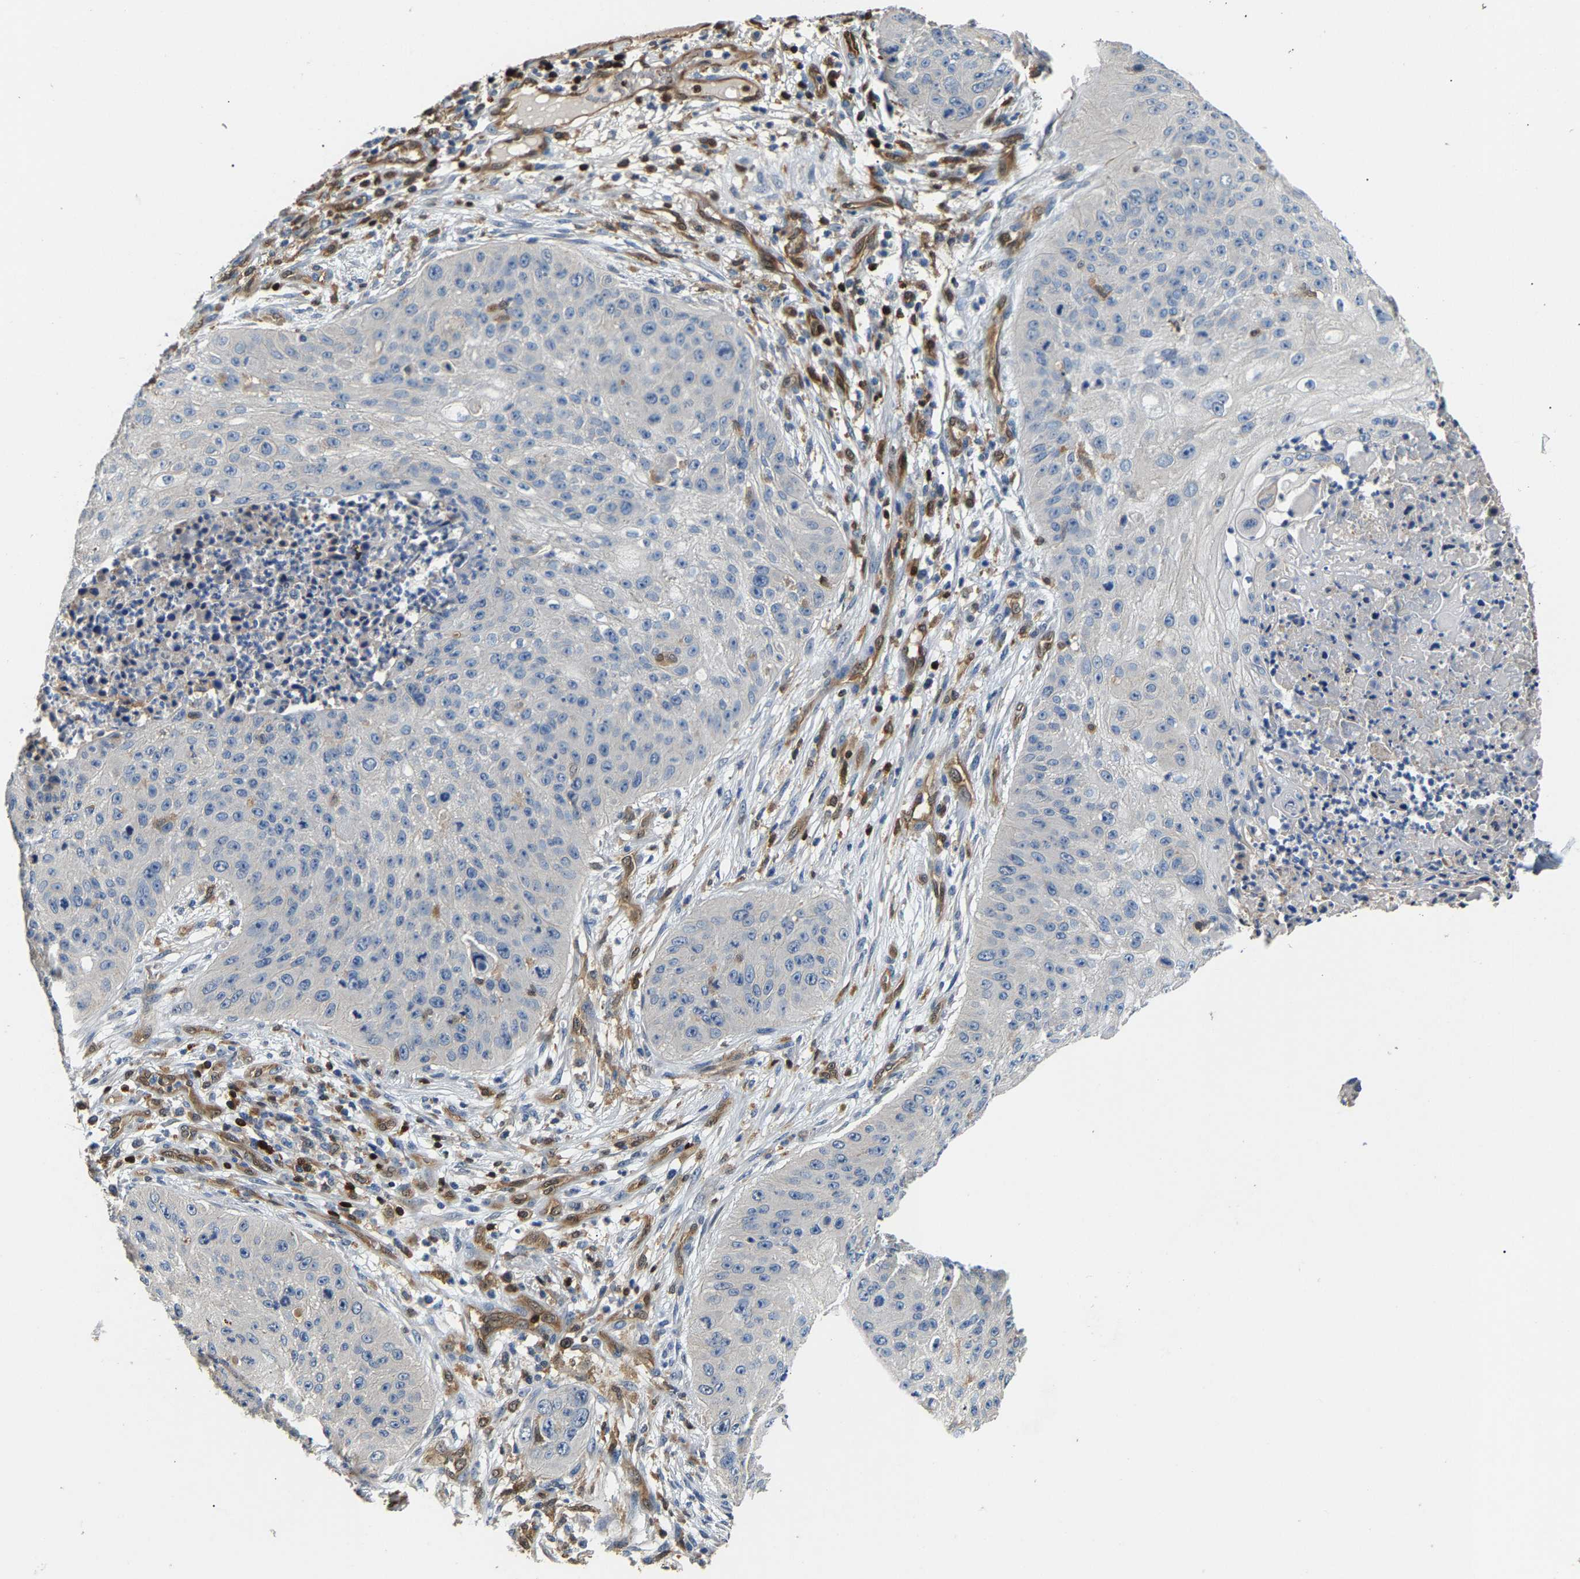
{"staining": {"intensity": "negative", "quantity": "none", "location": "none"}, "tissue": "skin cancer", "cell_type": "Tumor cells", "image_type": "cancer", "snomed": [{"axis": "morphology", "description": "Squamous cell carcinoma, NOS"}, {"axis": "topography", "description": "Skin"}], "caption": "This is a image of immunohistochemistry (IHC) staining of skin squamous cell carcinoma, which shows no staining in tumor cells. (Stains: DAB immunohistochemistry (IHC) with hematoxylin counter stain, Microscopy: brightfield microscopy at high magnification).", "gene": "GIMAP7", "patient": {"sex": "female", "age": 80}}